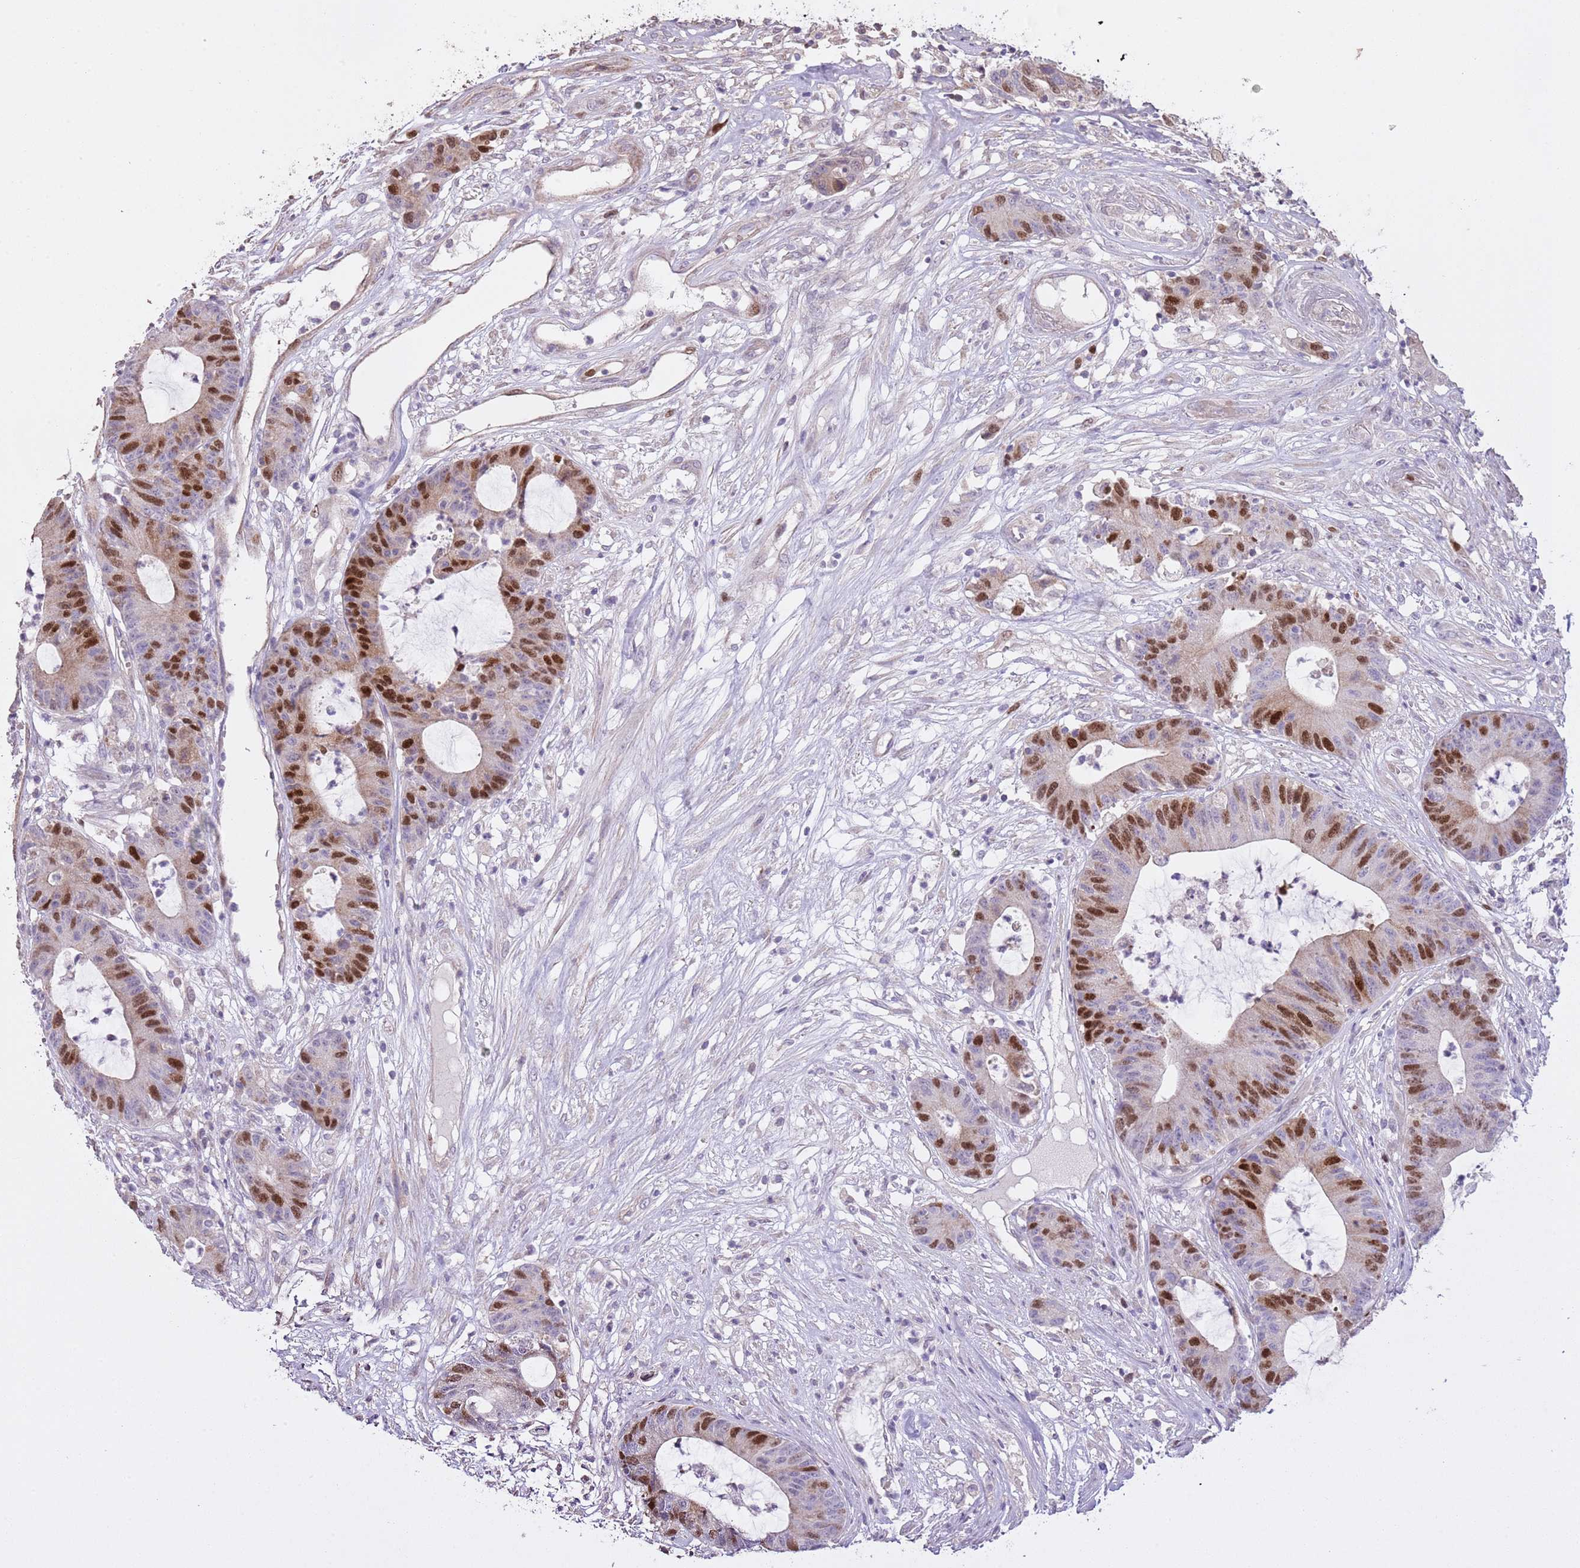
{"staining": {"intensity": "strong", "quantity": "25%-75%", "location": "nuclear"}, "tissue": "colorectal cancer", "cell_type": "Tumor cells", "image_type": "cancer", "snomed": [{"axis": "morphology", "description": "Adenocarcinoma, NOS"}, {"axis": "topography", "description": "Colon"}], "caption": "A photomicrograph of human adenocarcinoma (colorectal) stained for a protein reveals strong nuclear brown staining in tumor cells. (DAB (3,3'-diaminobenzidine) = brown stain, brightfield microscopy at high magnification).", "gene": "GMNN", "patient": {"sex": "female", "age": 84}}